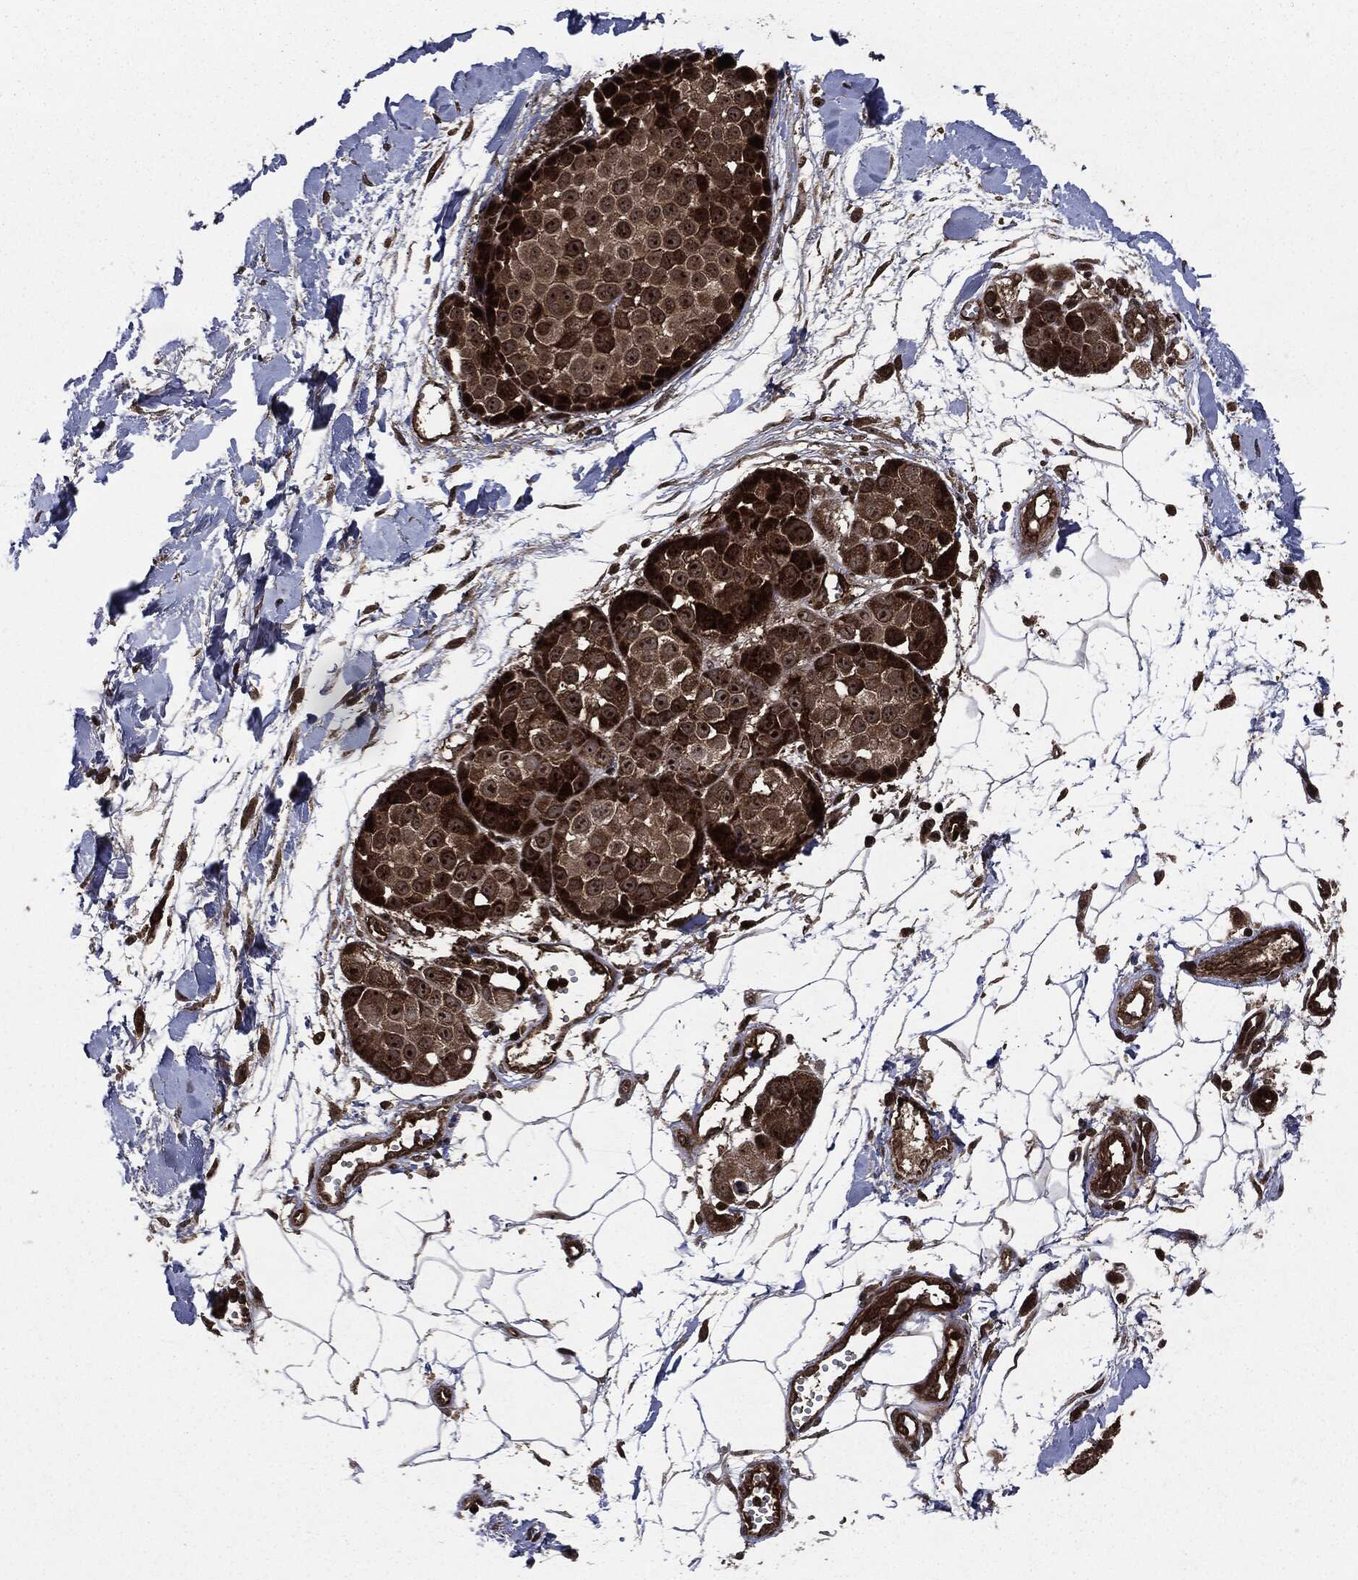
{"staining": {"intensity": "strong", "quantity": ">75%", "location": "cytoplasmic/membranous,nuclear"}, "tissue": "melanoma", "cell_type": "Tumor cells", "image_type": "cancer", "snomed": [{"axis": "morphology", "description": "Malignant melanoma, NOS"}, {"axis": "topography", "description": "Skin"}], "caption": "A photomicrograph showing strong cytoplasmic/membranous and nuclear staining in approximately >75% of tumor cells in melanoma, as visualized by brown immunohistochemical staining.", "gene": "CARD6", "patient": {"sex": "female", "age": 86}}